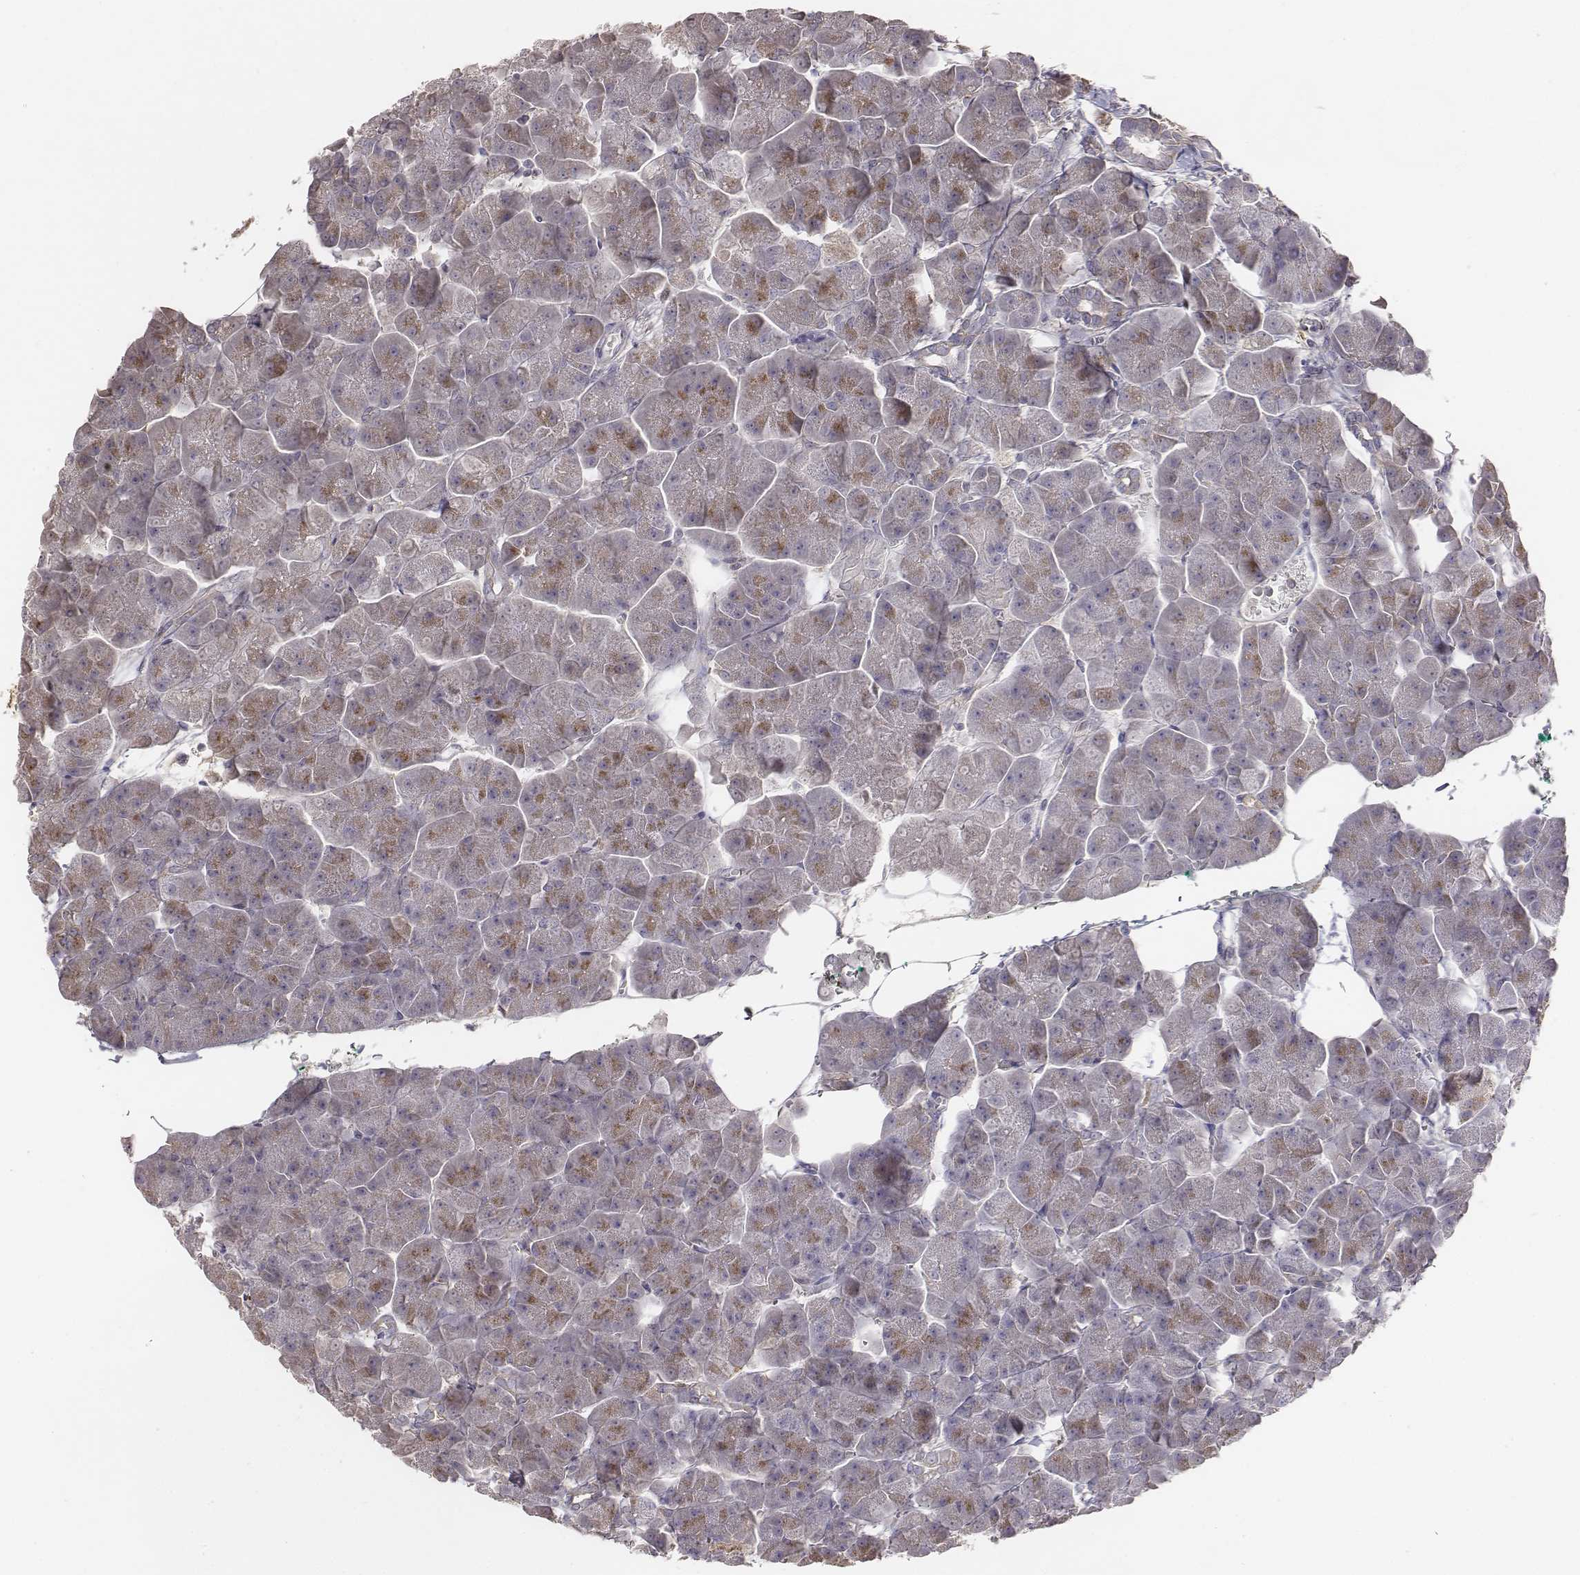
{"staining": {"intensity": "moderate", "quantity": ">75%", "location": "cytoplasmic/membranous"}, "tissue": "pancreas", "cell_type": "Exocrine glandular cells", "image_type": "normal", "snomed": [{"axis": "morphology", "description": "Normal tissue, NOS"}, {"axis": "topography", "description": "Adipose tissue"}, {"axis": "topography", "description": "Pancreas"}, {"axis": "topography", "description": "Peripheral nerve tissue"}], "caption": "Protein staining reveals moderate cytoplasmic/membranous positivity in approximately >75% of exocrine glandular cells in unremarkable pancreas.", "gene": "AP1B1", "patient": {"sex": "female", "age": 58}}